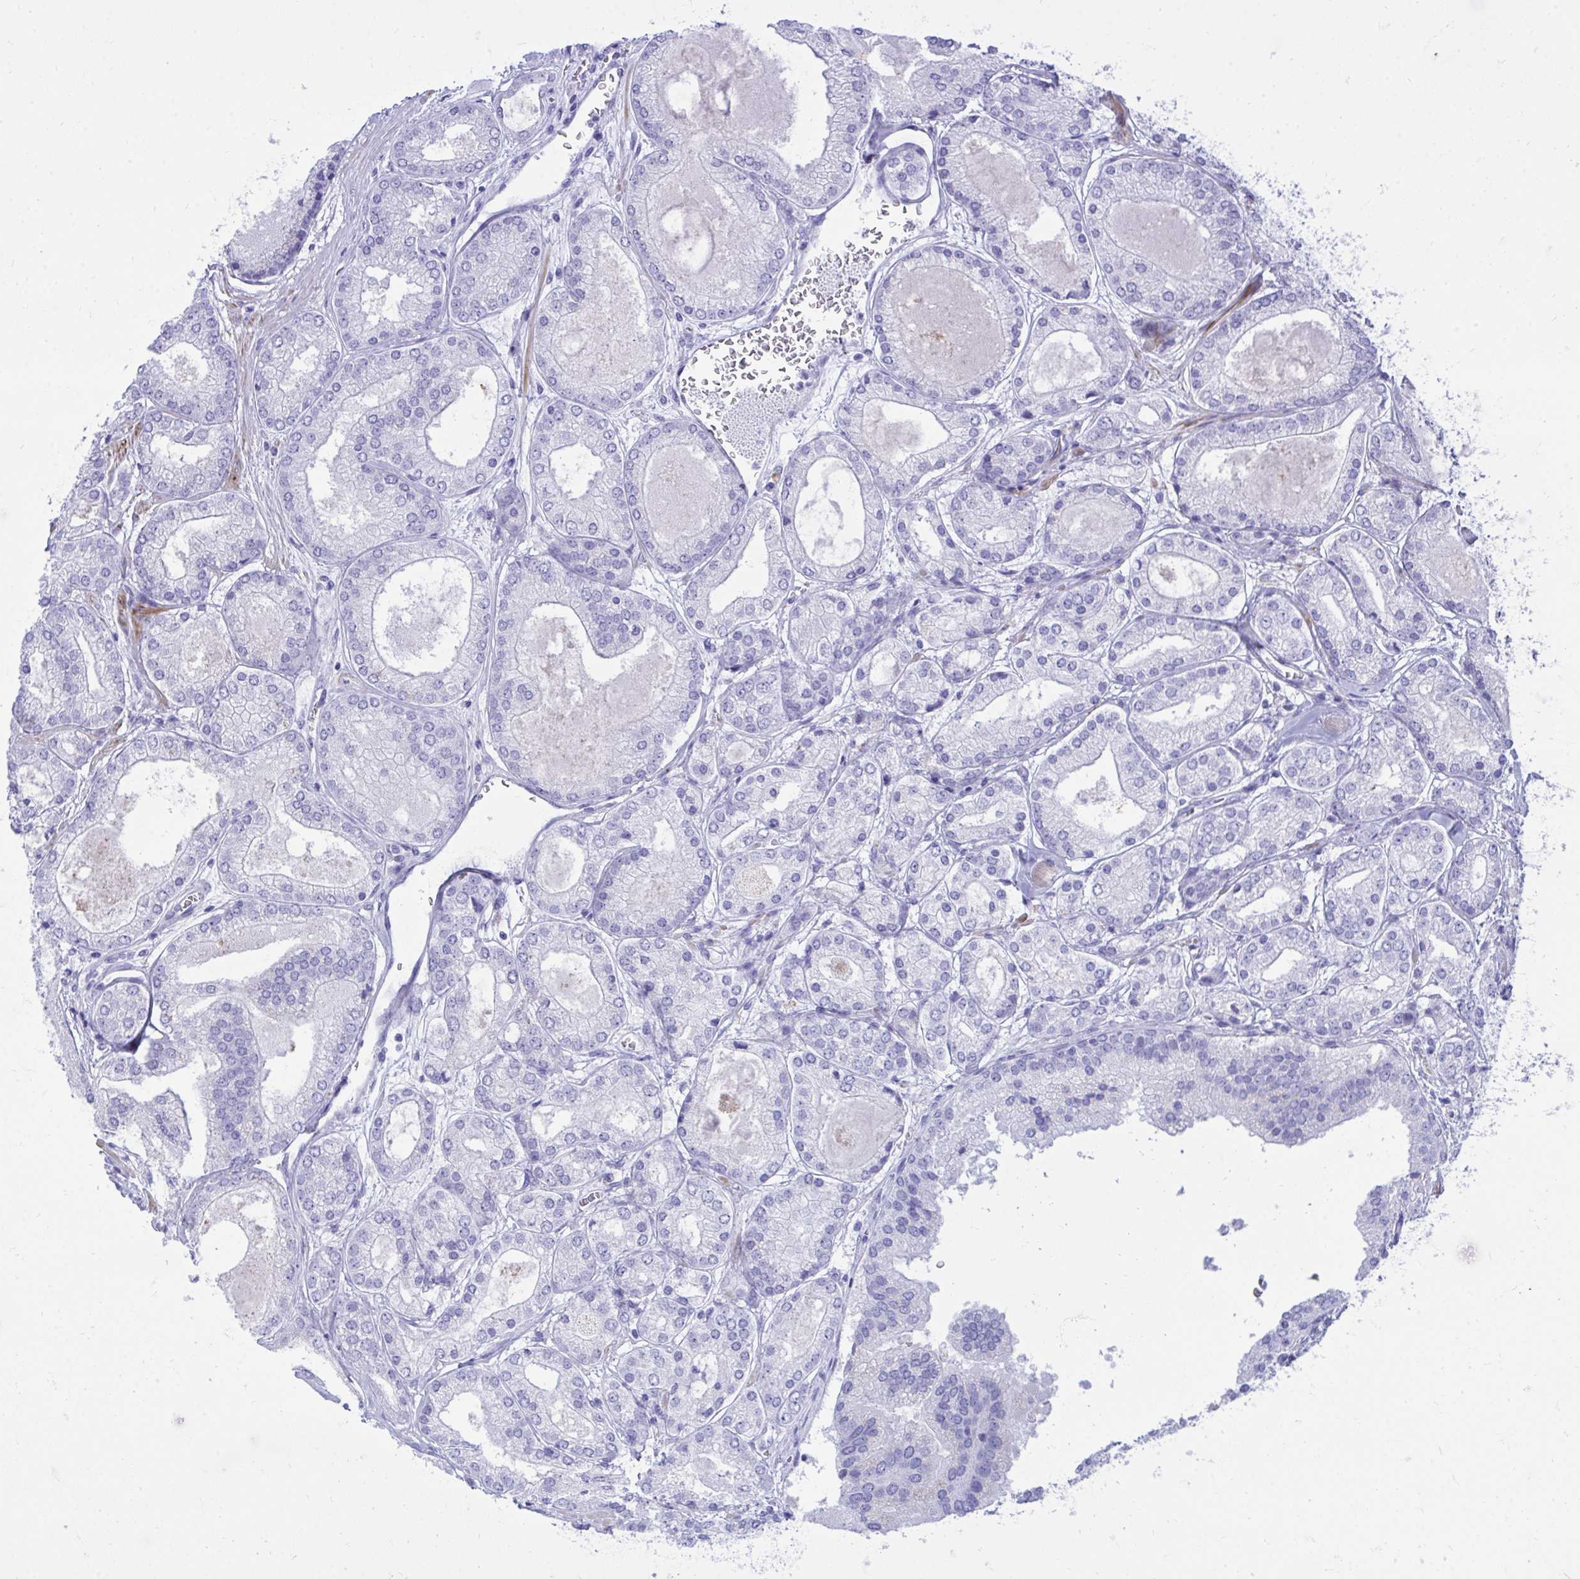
{"staining": {"intensity": "negative", "quantity": "none", "location": "none"}, "tissue": "prostate cancer", "cell_type": "Tumor cells", "image_type": "cancer", "snomed": [{"axis": "morphology", "description": "Adenocarcinoma, High grade"}, {"axis": "topography", "description": "Prostate"}], "caption": "Tumor cells show no significant protein positivity in prostate cancer.", "gene": "ANKDD1B", "patient": {"sex": "male", "age": 67}}